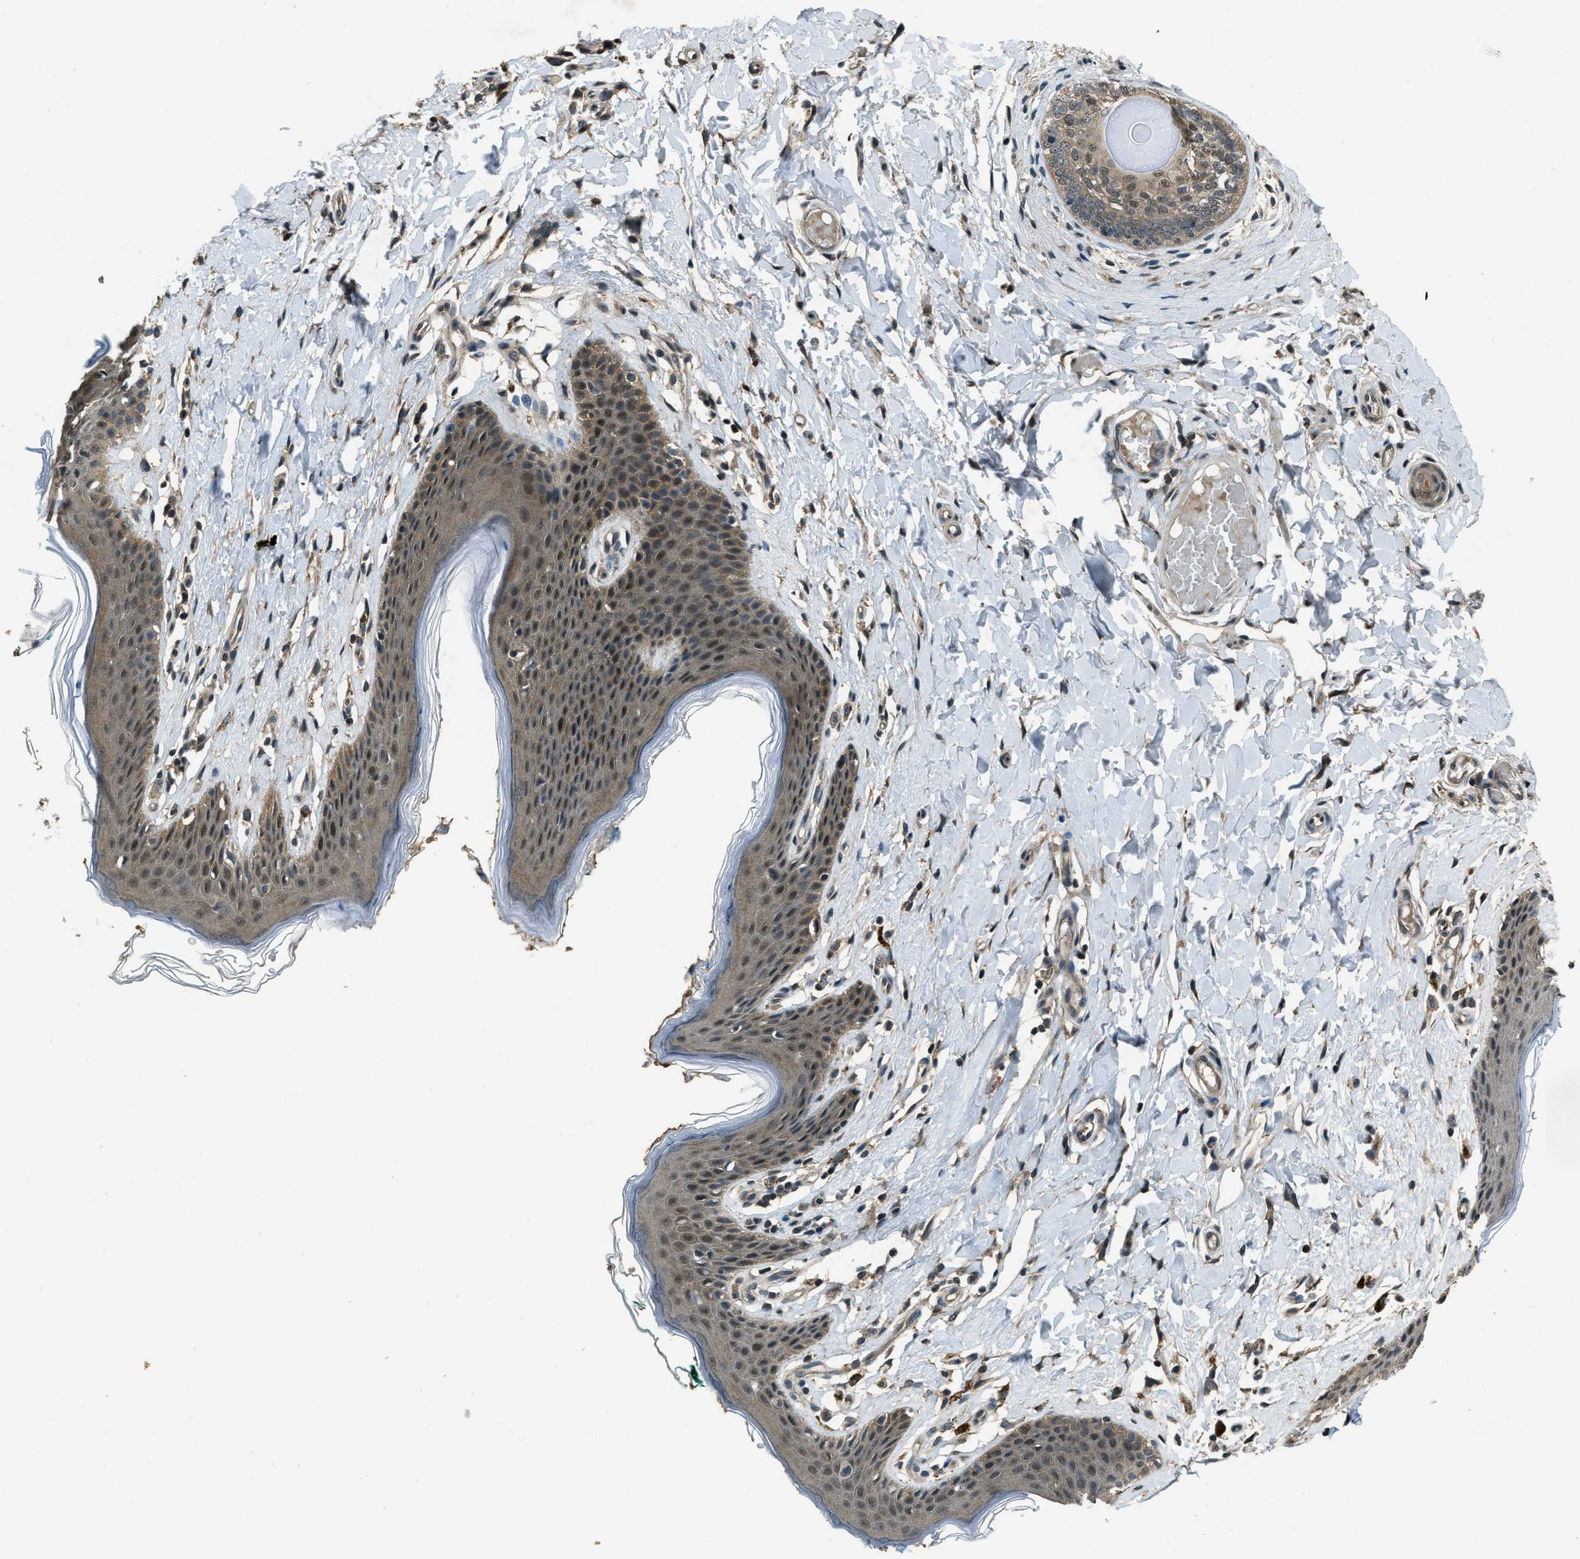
{"staining": {"intensity": "moderate", "quantity": ">75%", "location": "cytoplasmic/membranous,nuclear"}, "tissue": "skin", "cell_type": "Epidermal cells", "image_type": "normal", "snomed": [{"axis": "morphology", "description": "Normal tissue, NOS"}, {"axis": "topography", "description": "Vulva"}], "caption": "Immunohistochemistry (IHC) image of benign human skin stained for a protein (brown), which demonstrates medium levels of moderate cytoplasmic/membranous,nuclear positivity in approximately >75% of epidermal cells.", "gene": "NUDCD3", "patient": {"sex": "female", "age": 66}}